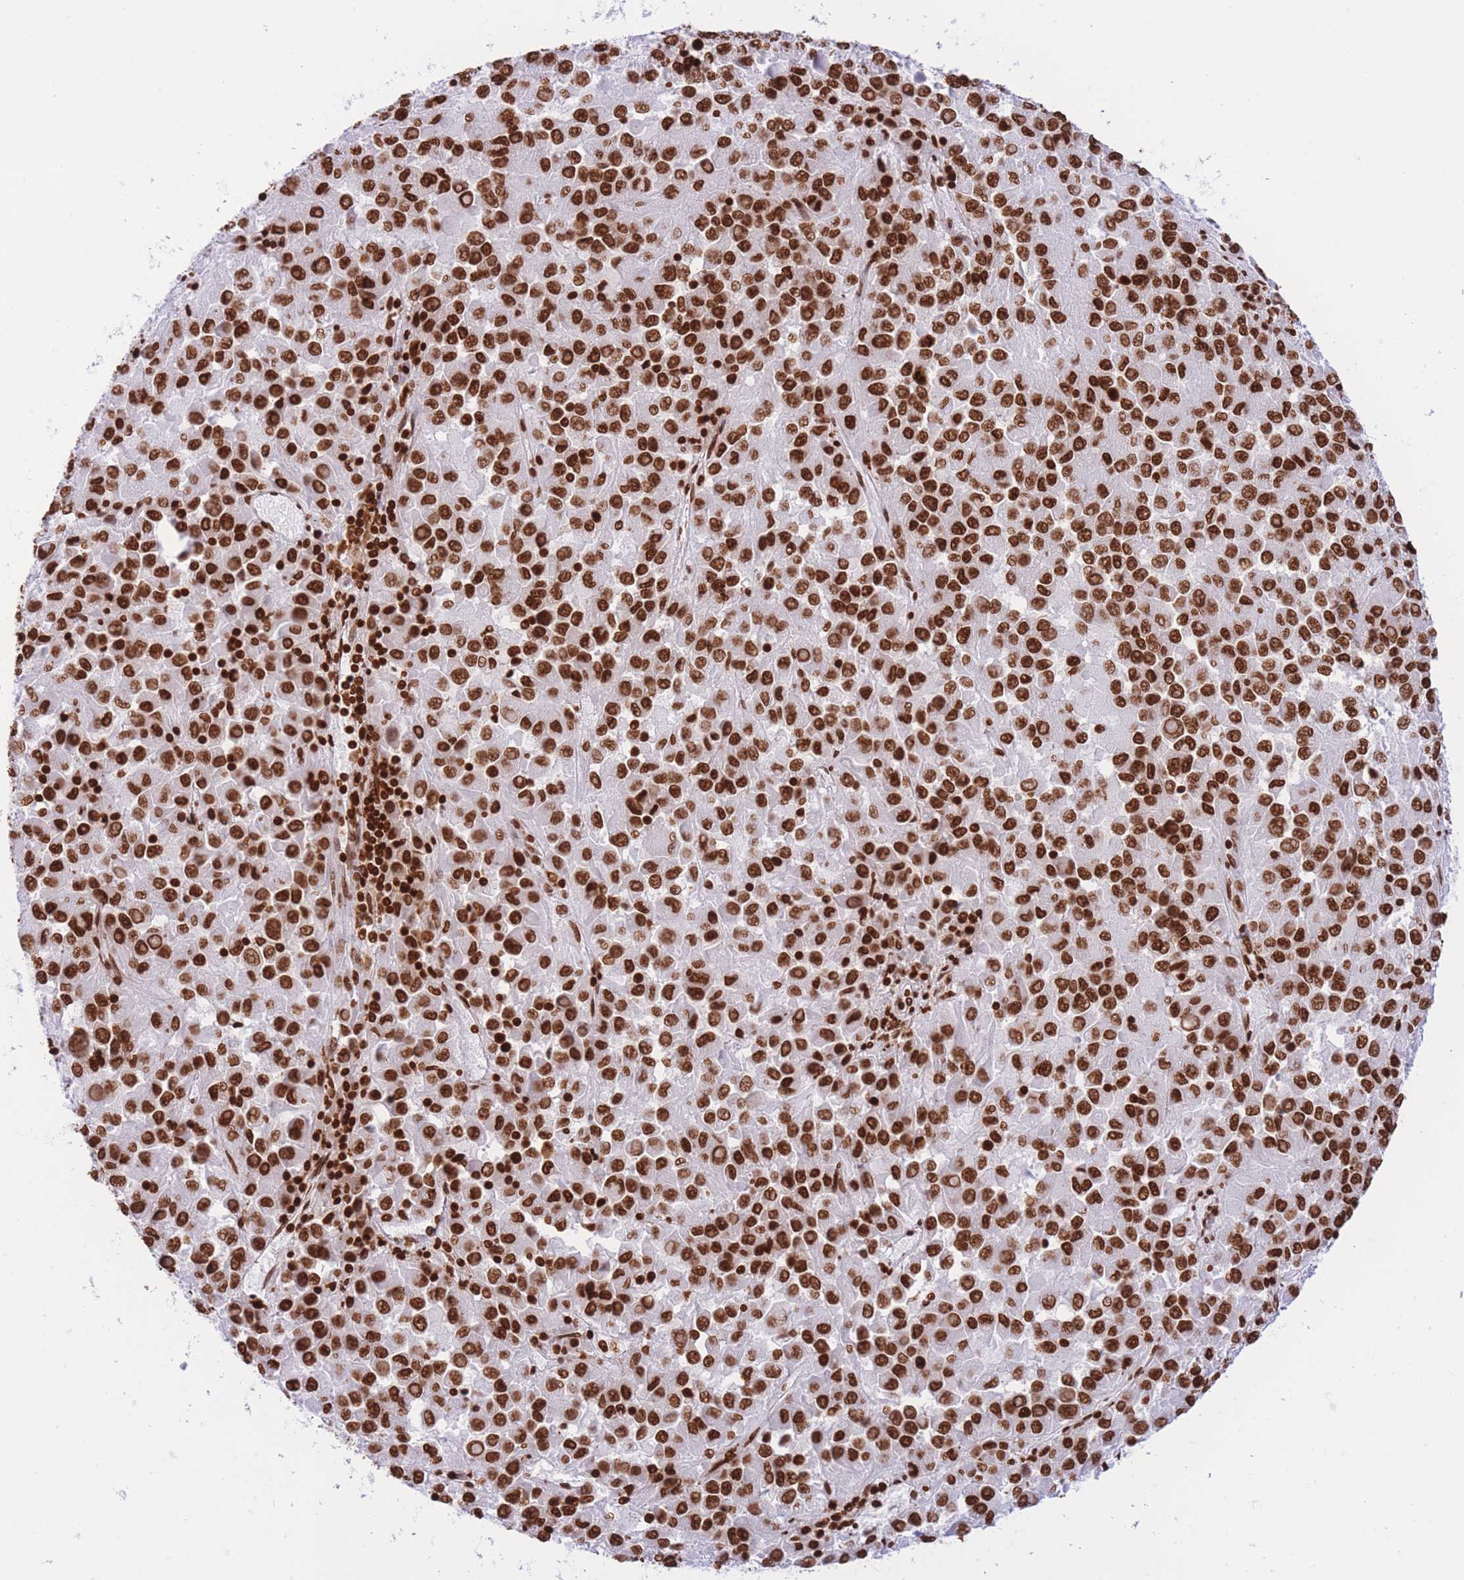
{"staining": {"intensity": "strong", "quantity": ">75%", "location": "nuclear"}, "tissue": "melanoma", "cell_type": "Tumor cells", "image_type": "cancer", "snomed": [{"axis": "morphology", "description": "Malignant melanoma, Metastatic site"}, {"axis": "topography", "description": "Lung"}], "caption": "Melanoma stained for a protein (brown) reveals strong nuclear positive positivity in approximately >75% of tumor cells.", "gene": "H2BC11", "patient": {"sex": "male", "age": 64}}